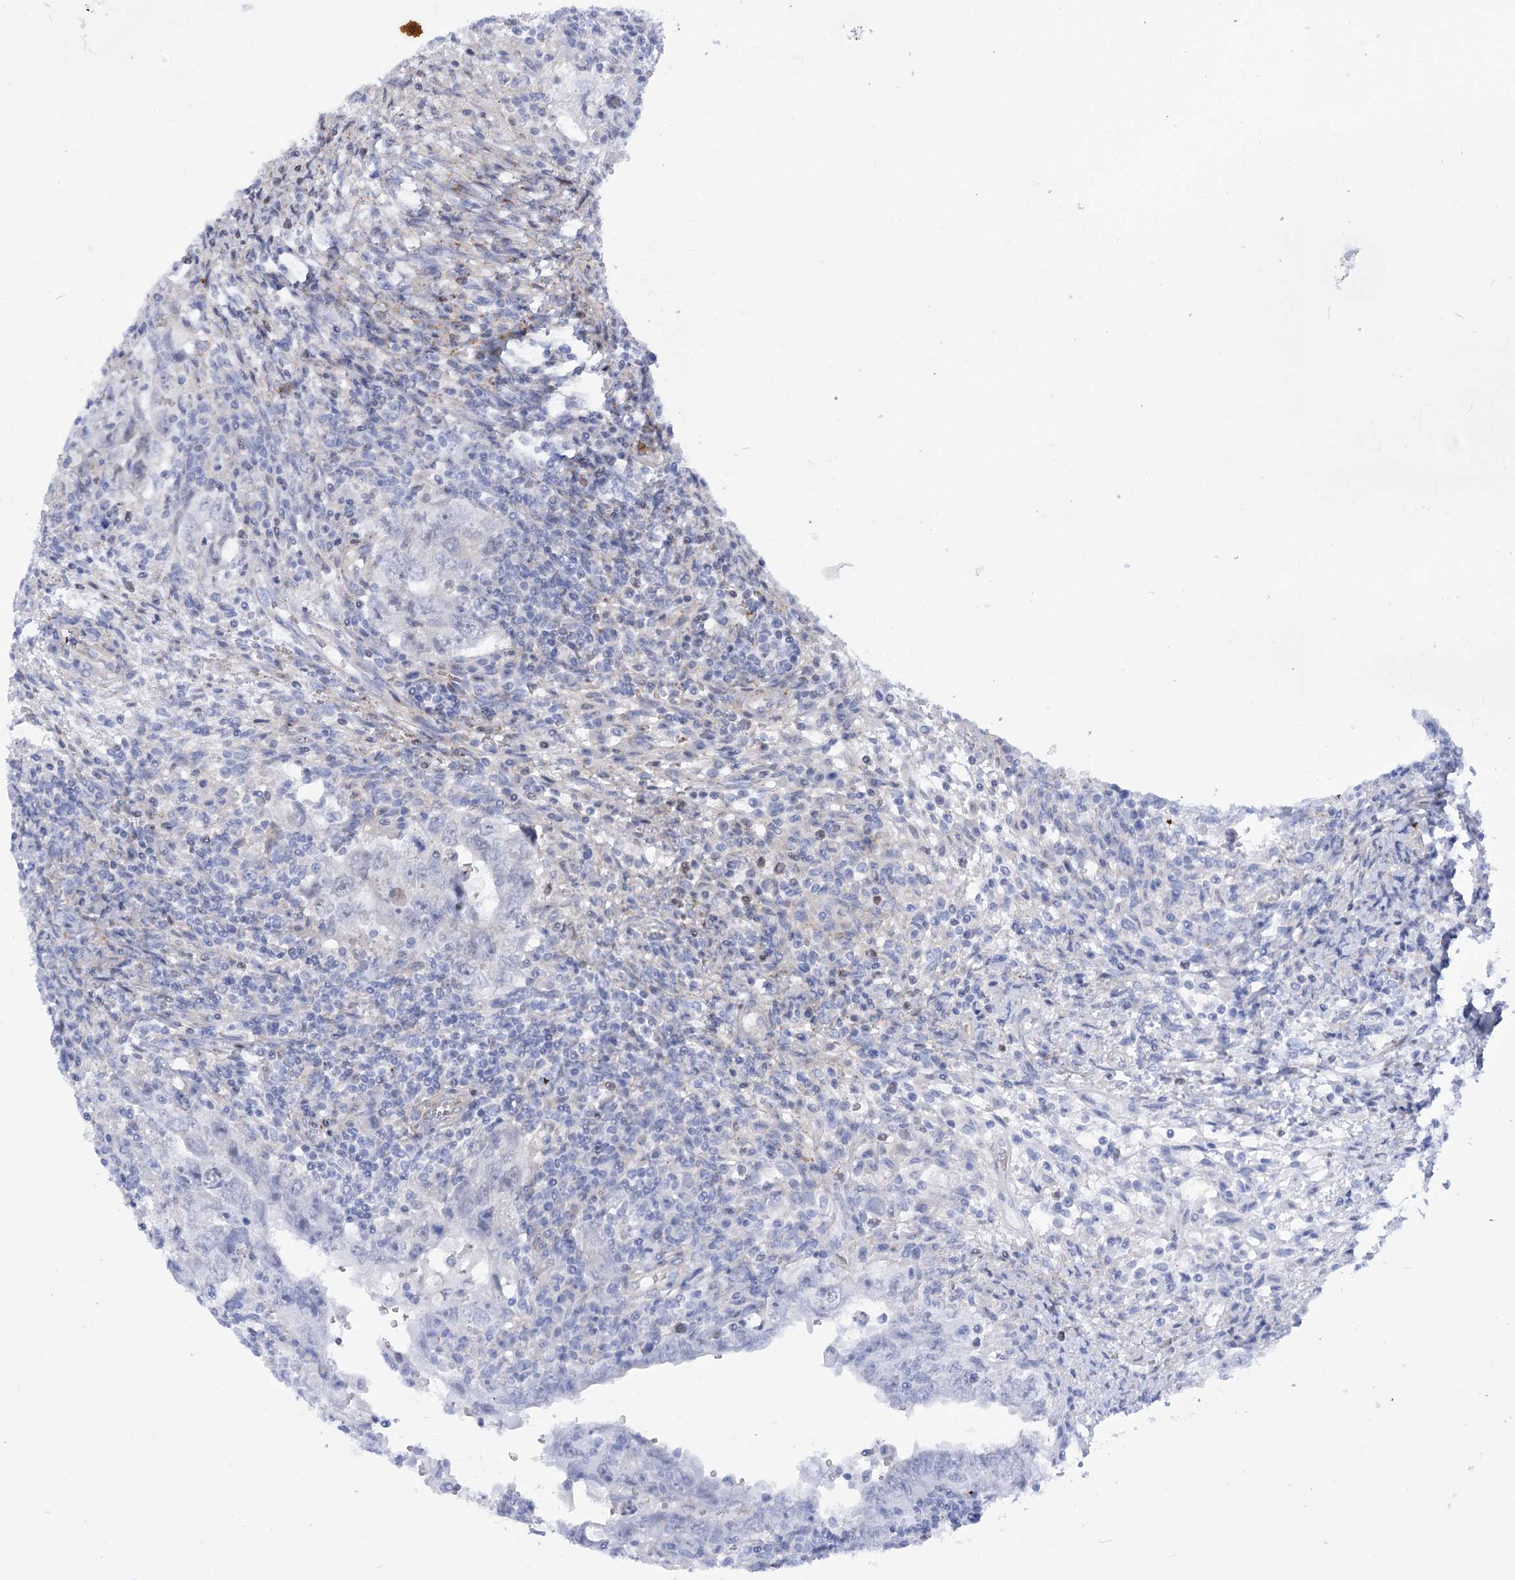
{"staining": {"intensity": "weak", "quantity": "<25%", "location": "nuclear"}, "tissue": "testis cancer", "cell_type": "Tumor cells", "image_type": "cancer", "snomed": [{"axis": "morphology", "description": "Carcinoma, Embryonal, NOS"}, {"axis": "topography", "description": "Testis"}], "caption": "An immunohistochemistry (IHC) histopathology image of testis cancer is shown. There is no staining in tumor cells of testis cancer.", "gene": "SIAE", "patient": {"sex": "male", "age": 26}}